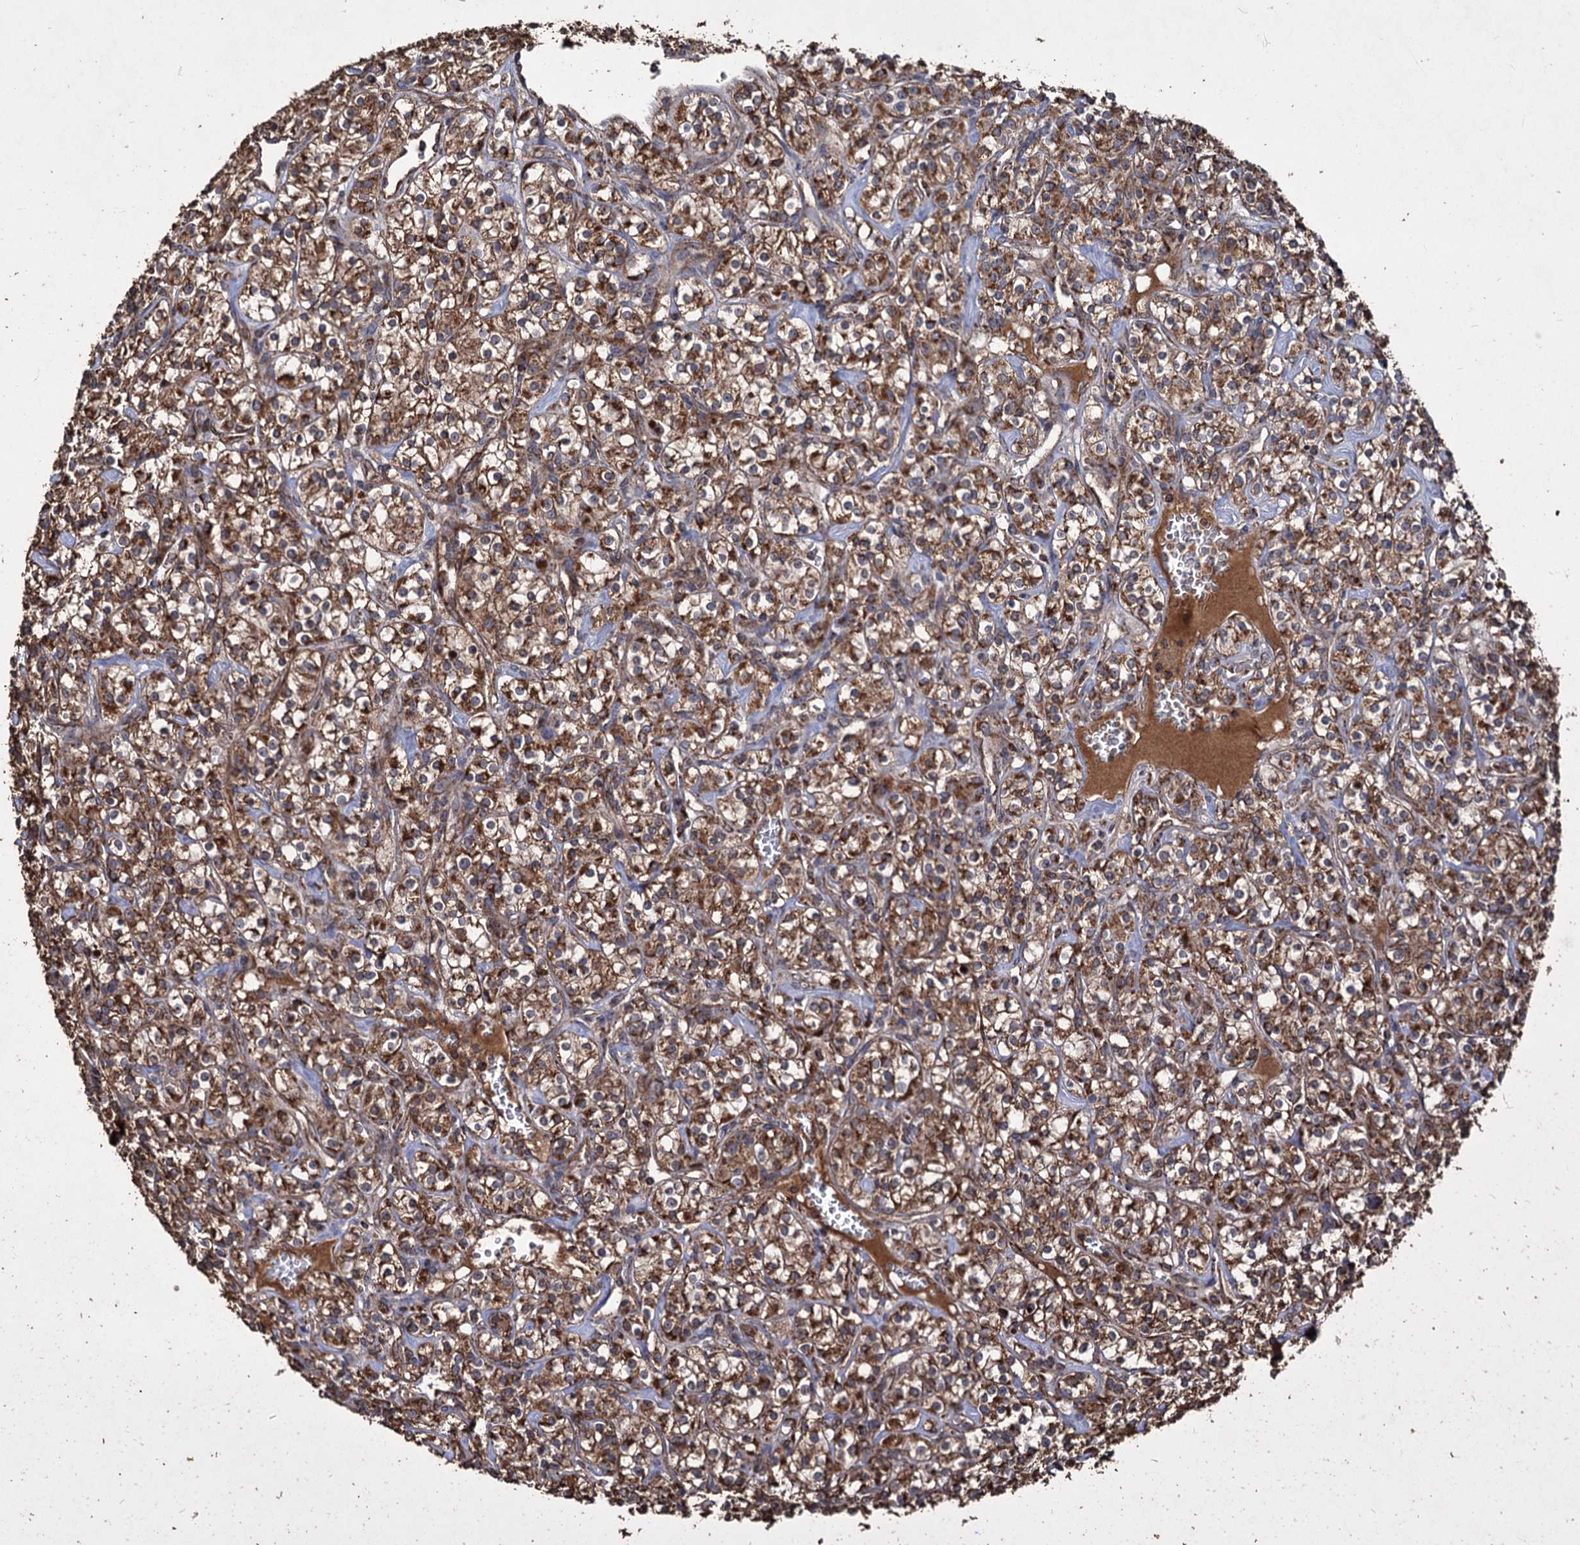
{"staining": {"intensity": "moderate", "quantity": ">75%", "location": "cytoplasmic/membranous"}, "tissue": "renal cancer", "cell_type": "Tumor cells", "image_type": "cancer", "snomed": [{"axis": "morphology", "description": "Adenocarcinoma, NOS"}, {"axis": "topography", "description": "Kidney"}], "caption": "Human renal adenocarcinoma stained with a protein marker exhibits moderate staining in tumor cells.", "gene": "IPO4", "patient": {"sex": "male", "age": 77}}